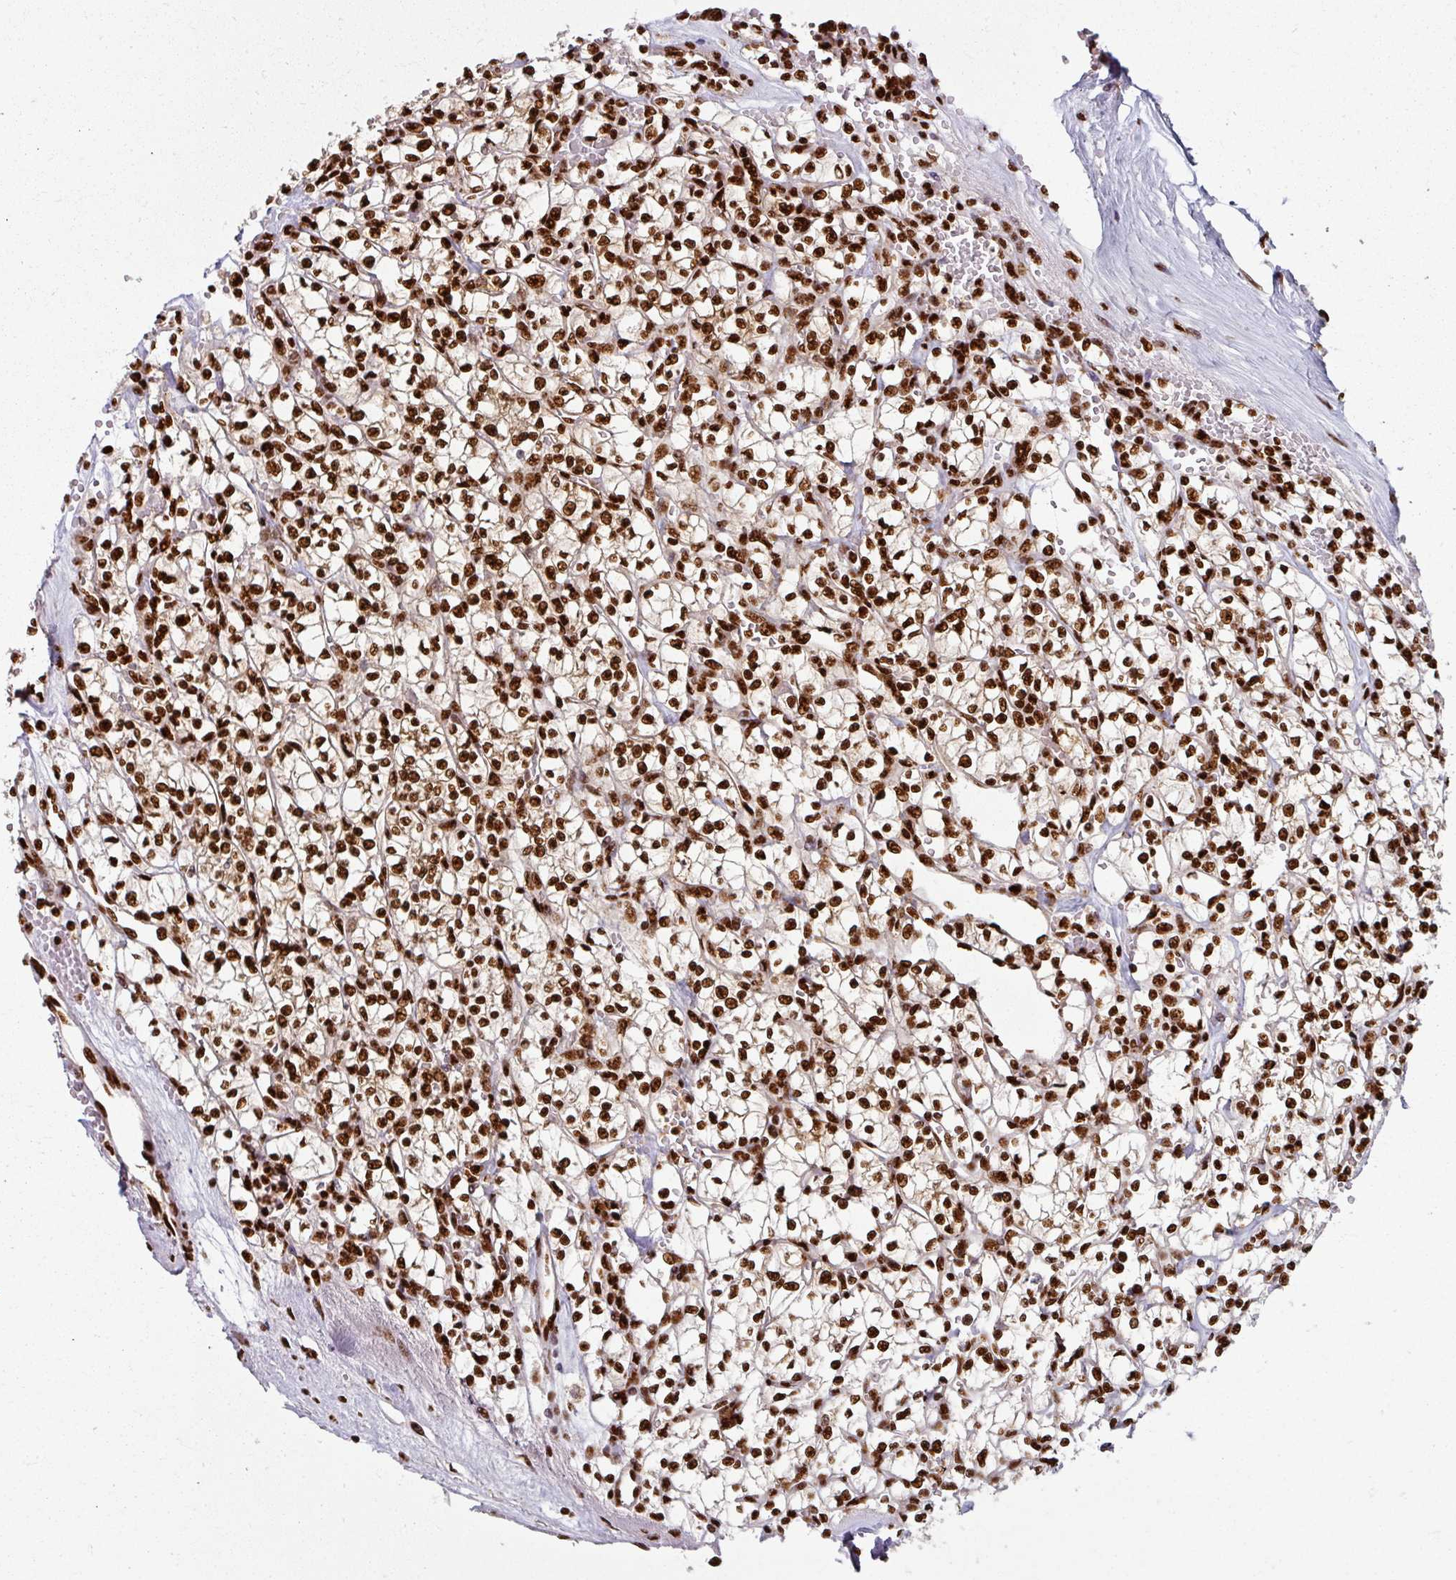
{"staining": {"intensity": "strong", "quantity": ">75%", "location": "nuclear"}, "tissue": "renal cancer", "cell_type": "Tumor cells", "image_type": "cancer", "snomed": [{"axis": "morphology", "description": "Adenocarcinoma, NOS"}, {"axis": "topography", "description": "Kidney"}], "caption": "Immunohistochemistry (IHC) (DAB) staining of renal adenocarcinoma shows strong nuclear protein expression in about >75% of tumor cells.", "gene": "SIK3", "patient": {"sex": "female", "age": 64}}